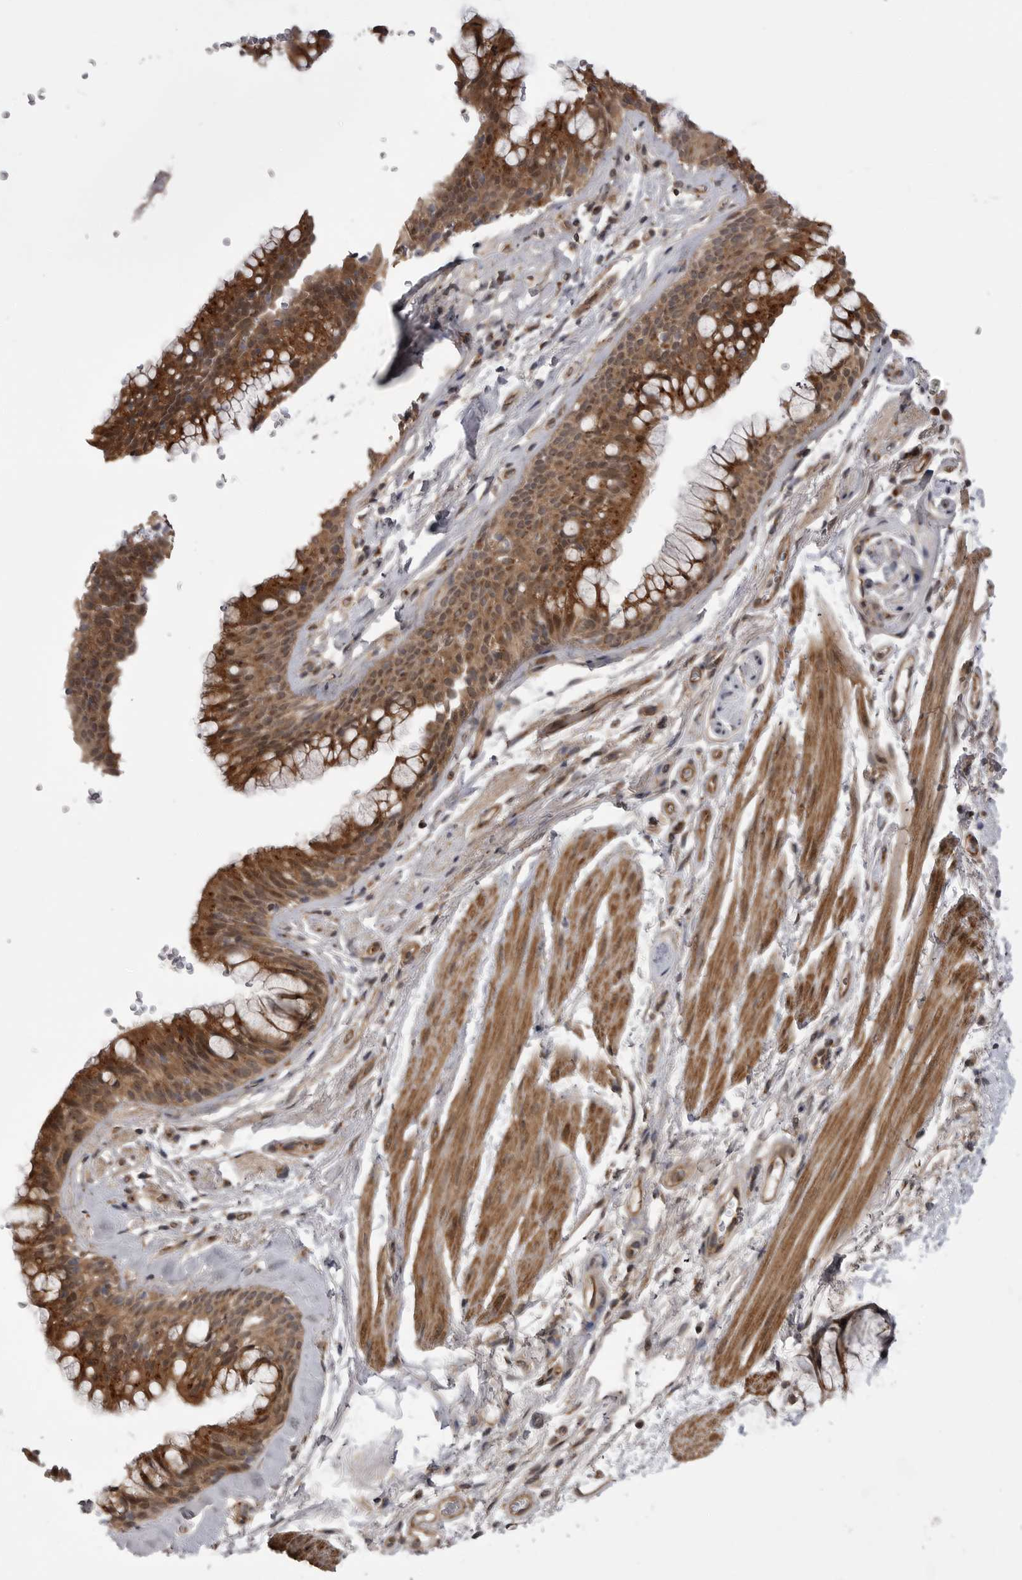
{"staining": {"intensity": "moderate", "quantity": ">75%", "location": "cytoplasmic/membranous,nuclear"}, "tissue": "bronchus", "cell_type": "Respiratory epithelial cells", "image_type": "normal", "snomed": [{"axis": "morphology", "description": "Normal tissue, NOS"}, {"axis": "topography", "description": "Cartilage tissue"}, {"axis": "topography", "description": "Bronchus"}], "caption": "This histopathology image shows immunohistochemistry (IHC) staining of normal human bronchus, with medium moderate cytoplasmic/membranous,nuclear staining in about >75% of respiratory epithelial cells.", "gene": "PDCL", "patient": {"sex": "female", "age": 53}}